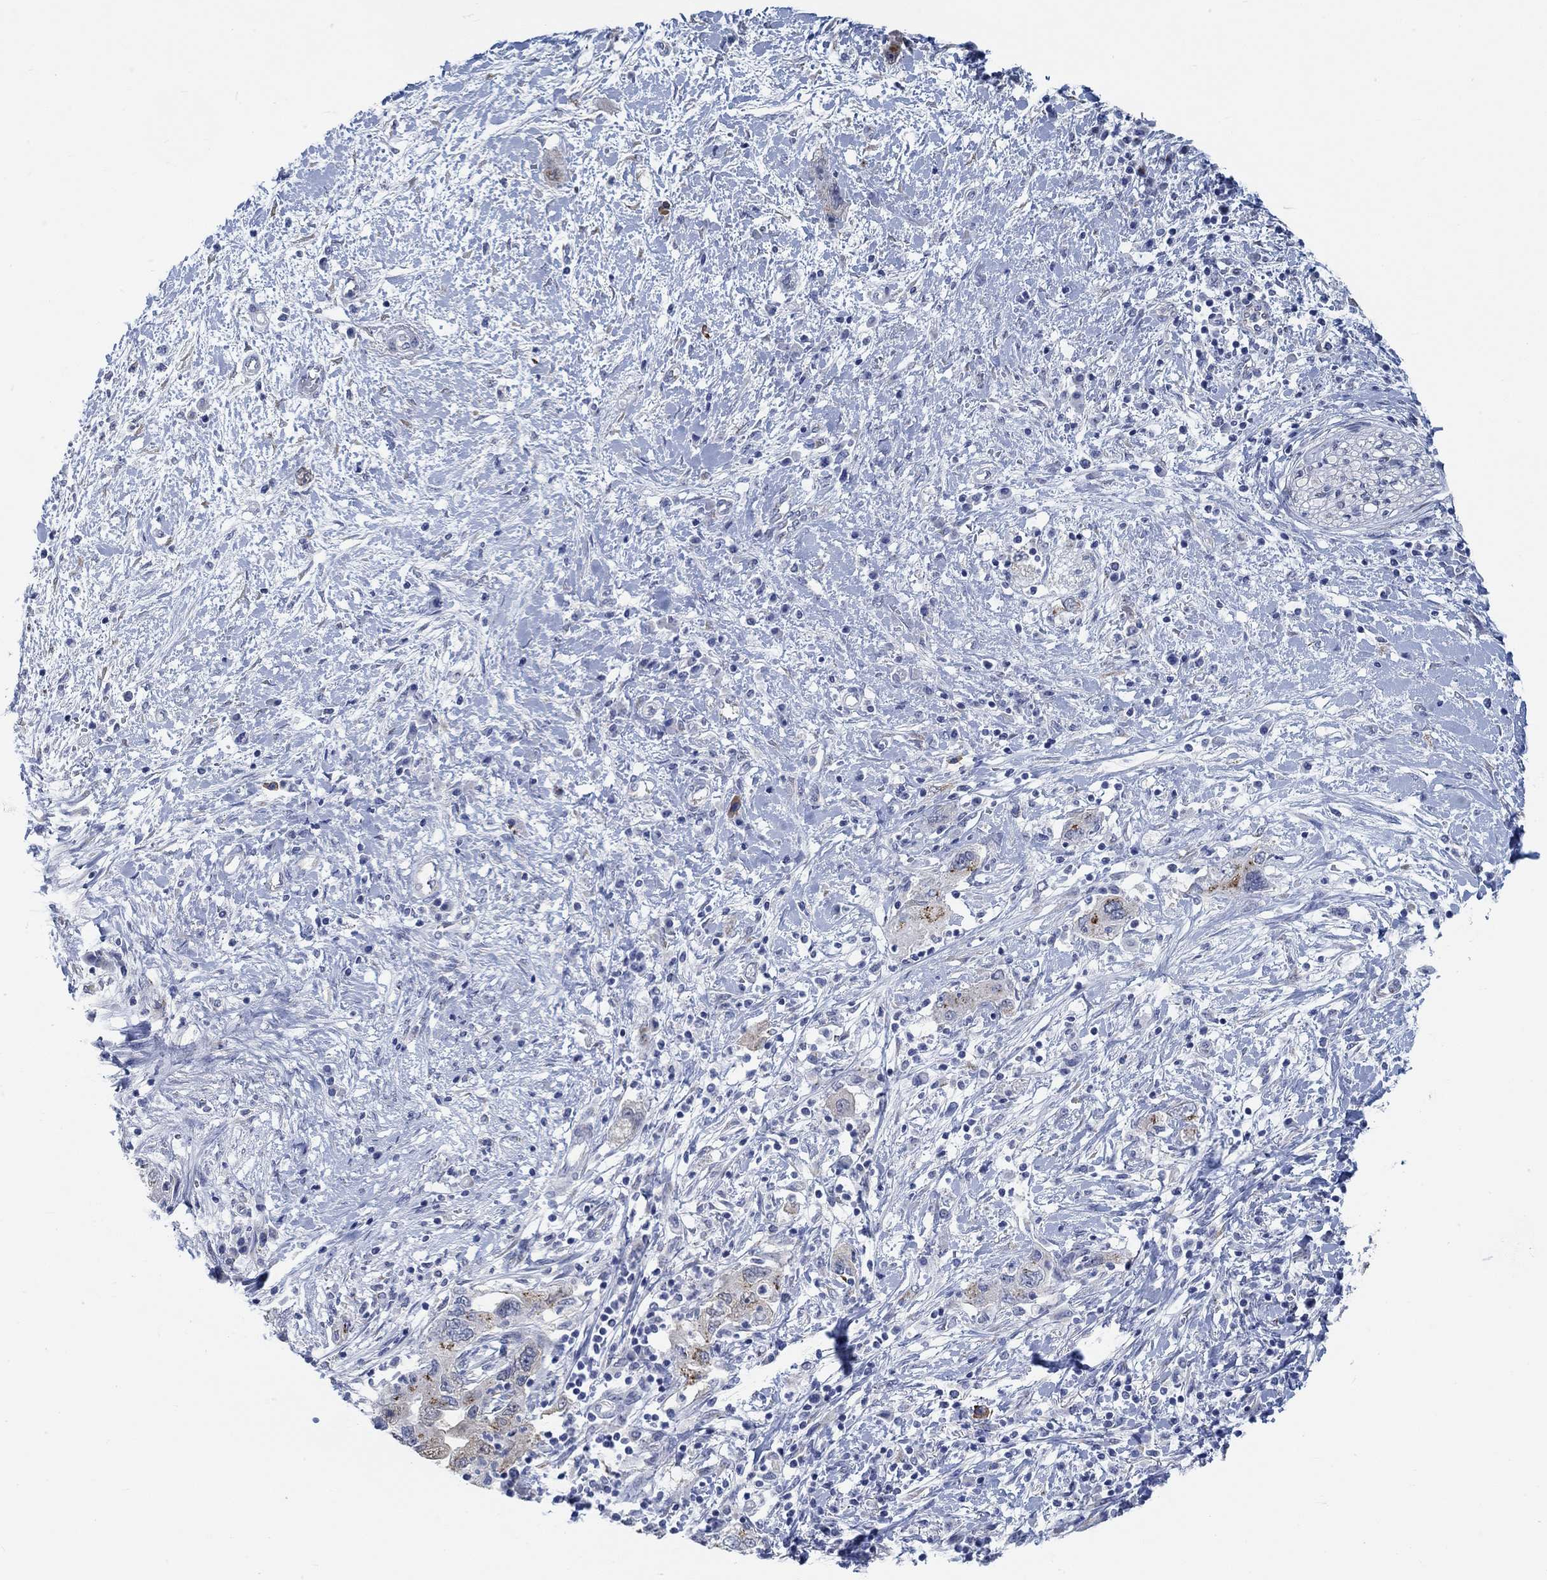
{"staining": {"intensity": "strong", "quantity": "<25%", "location": "cytoplasmic/membranous"}, "tissue": "pancreatic cancer", "cell_type": "Tumor cells", "image_type": "cancer", "snomed": [{"axis": "morphology", "description": "Adenocarcinoma, NOS"}, {"axis": "topography", "description": "Pancreas"}], "caption": "Protein analysis of adenocarcinoma (pancreatic) tissue reveals strong cytoplasmic/membranous expression in approximately <25% of tumor cells.", "gene": "TEKT4", "patient": {"sex": "female", "age": 73}}